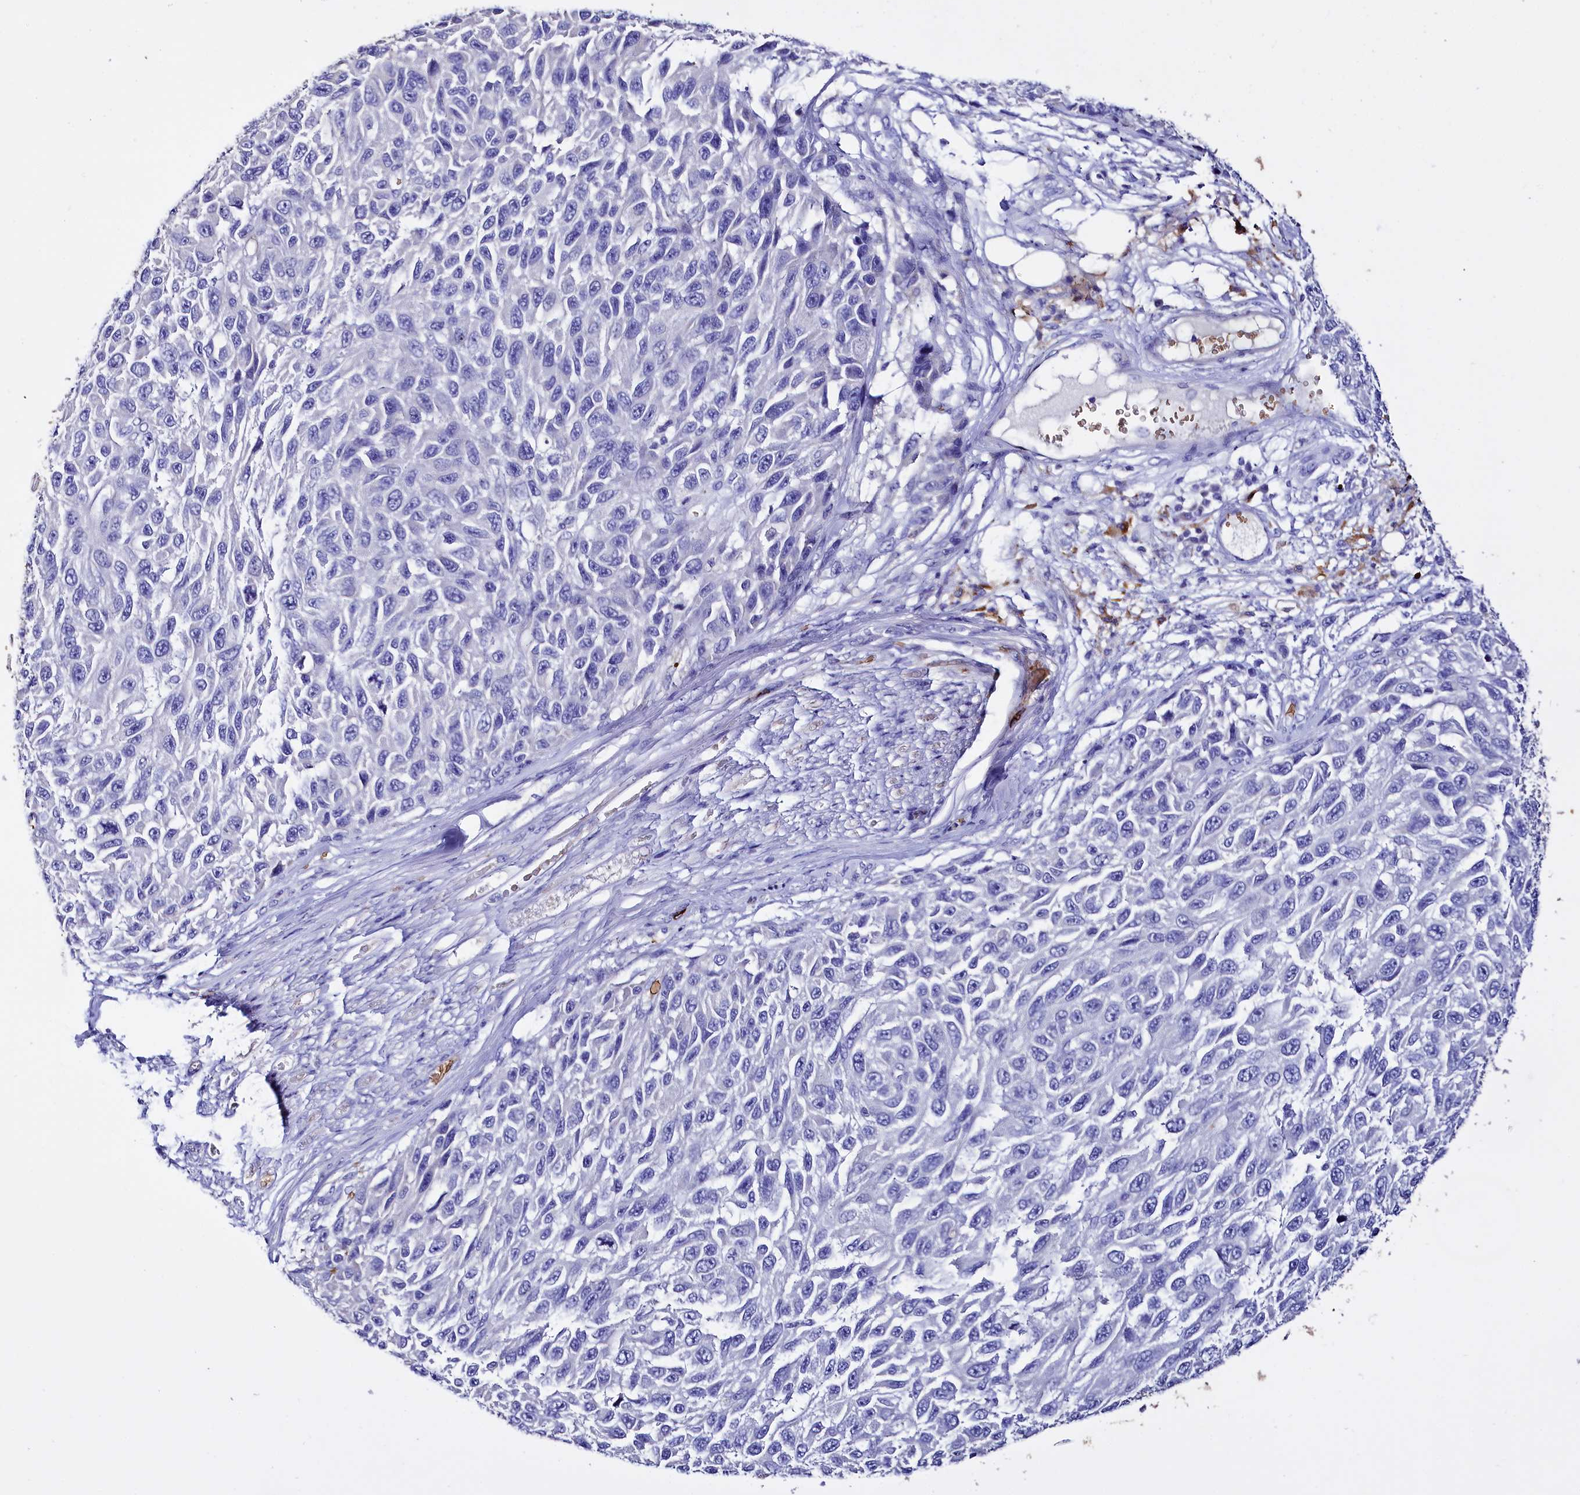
{"staining": {"intensity": "strong", "quantity": "25%-75%", "location": "cytoplasmic/membranous"}, "tissue": "melanoma", "cell_type": "Tumor cells", "image_type": "cancer", "snomed": [{"axis": "morphology", "description": "Normal tissue, NOS"}, {"axis": "morphology", "description": "Malignant melanoma, NOS"}, {"axis": "topography", "description": "Skin"}], "caption": "A brown stain labels strong cytoplasmic/membranous staining of a protein in malignant melanoma tumor cells.", "gene": "RPUSD3", "patient": {"sex": "female", "age": 96}}